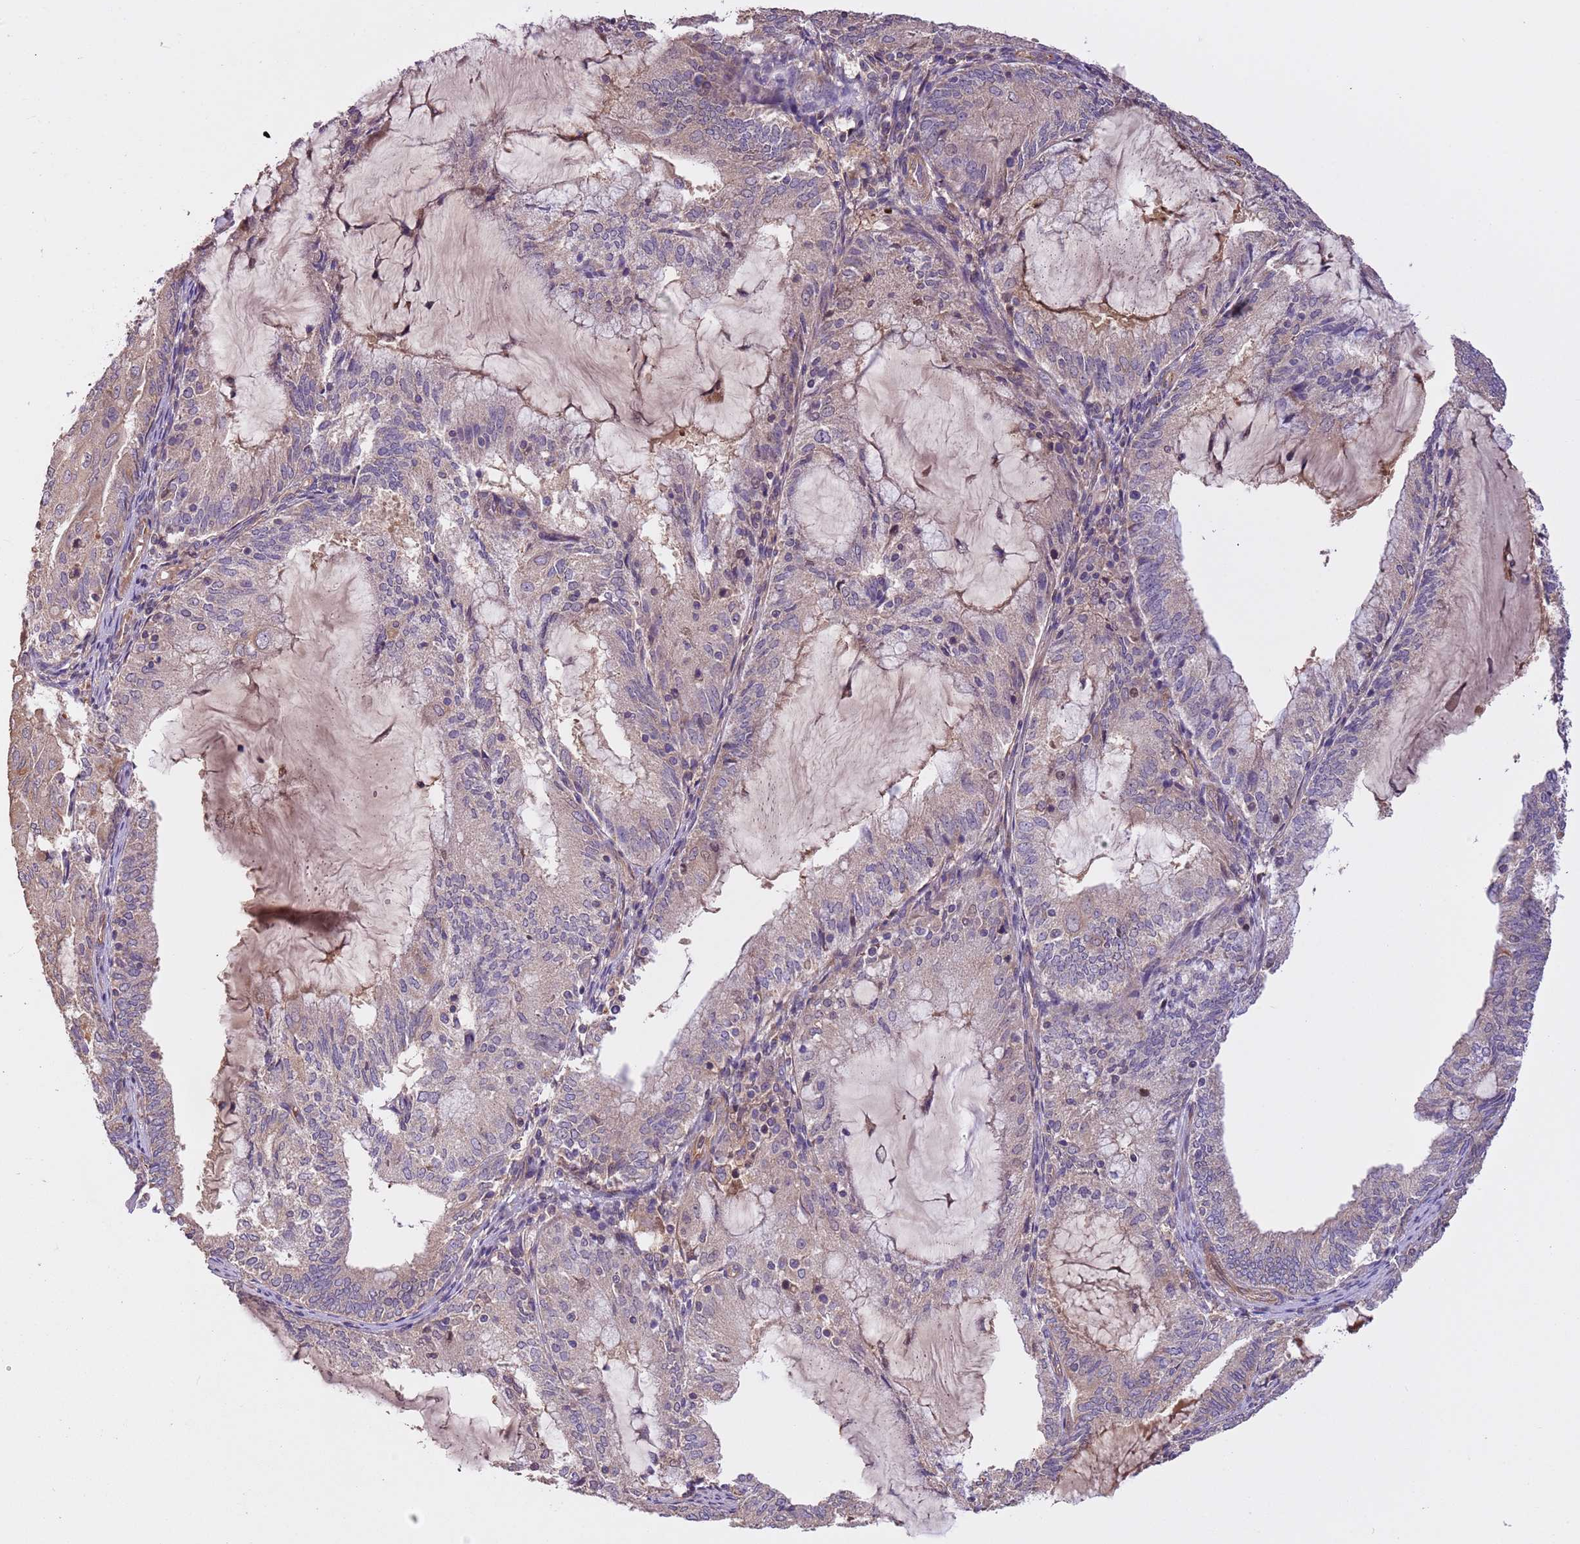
{"staining": {"intensity": "weak", "quantity": "<25%", "location": "cytoplasmic/membranous"}, "tissue": "endometrial cancer", "cell_type": "Tumor cells", "image_type": "cancer", "snomed": [{"axis": "morphology", "description": "Adenocarcinoma, NOS"}, {"axis": "topography", "description": "Endometrium"}], "caption": "Tumor cells are negative for brown protein staining in endometrial cancer.", "gene": "FAM89B", "patient": {"sex": "female", "age": 81}}